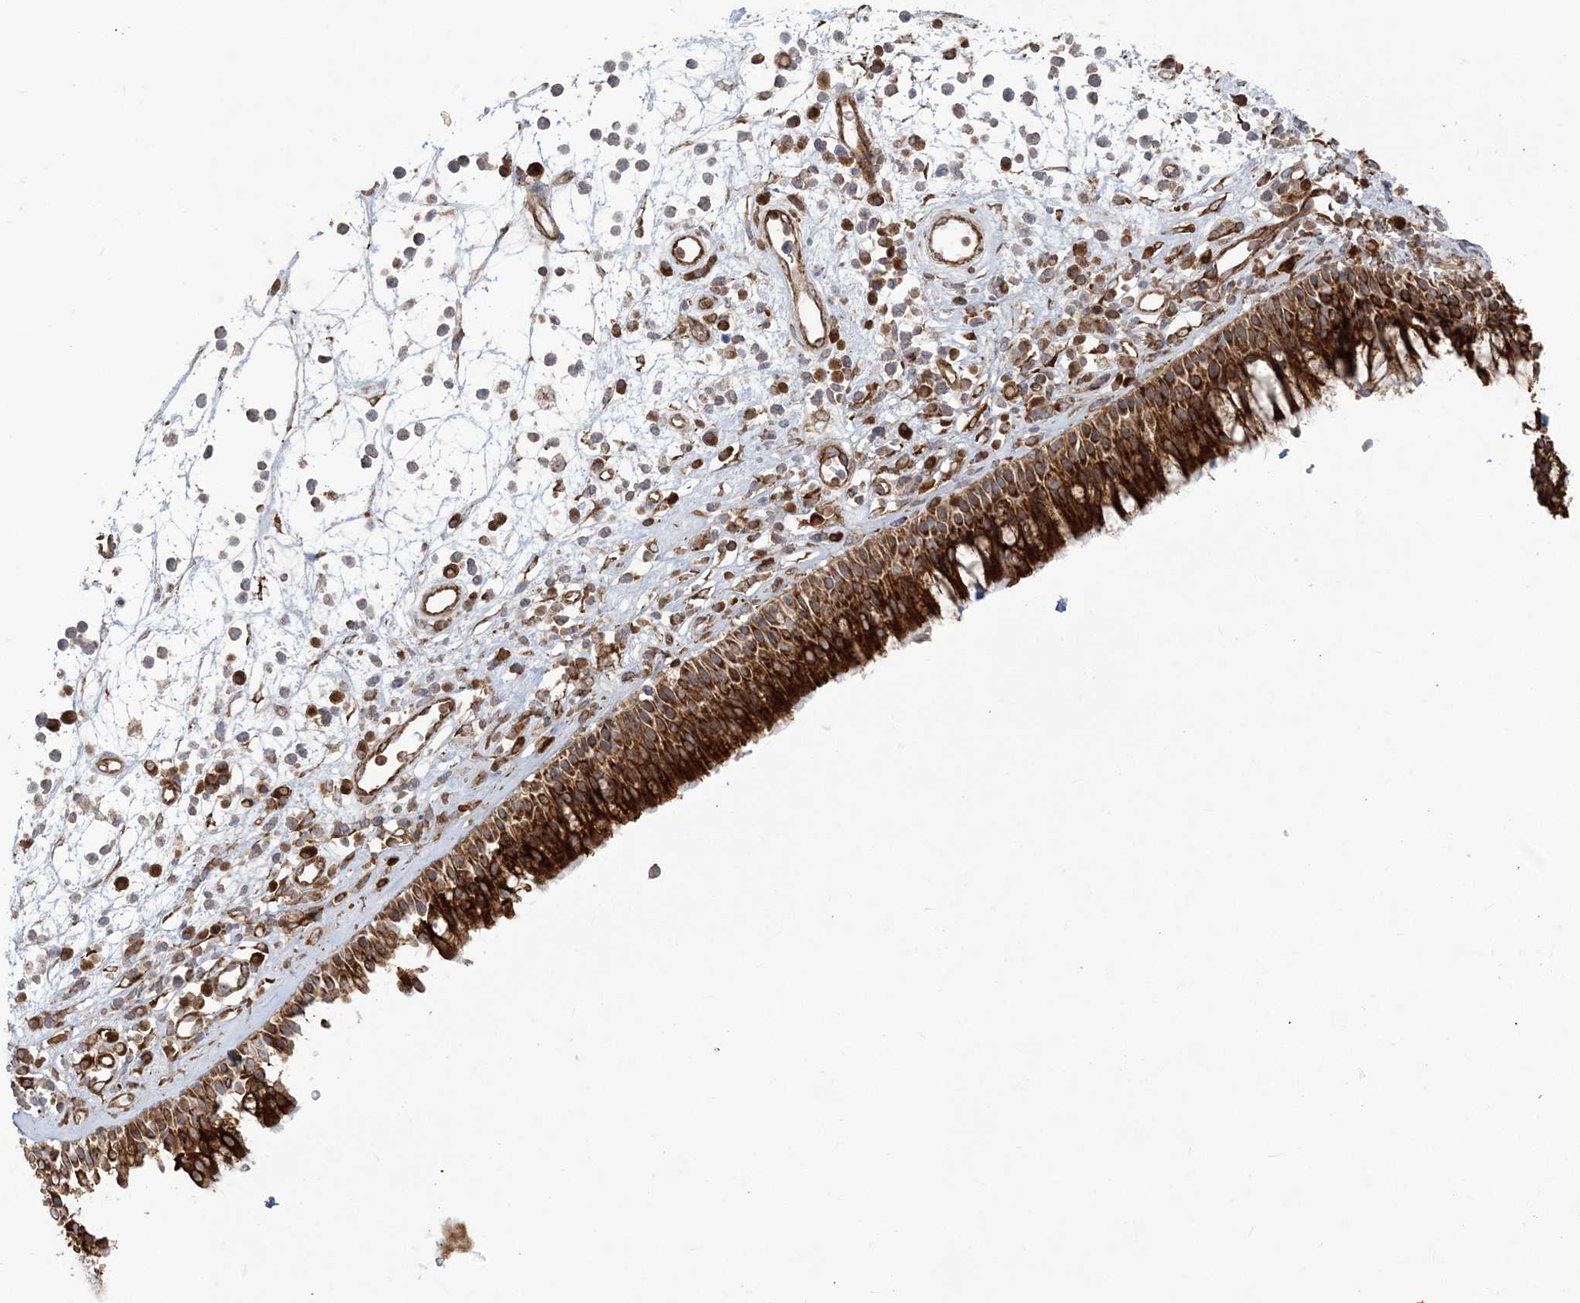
{"staining": {"intensity": "strong", "quantity": ">75%", "location": "cytoplasmic/membranous"}, "tissue": "nasopharynx", "cell_type": "Respiratory epithelial cells", "image_type": "normal", "snomed": [{"axis": "morphology", "description": "Normal tissue, NOS"}, {"axis": "morphology", "description": "Inflammation, NOS"}, {"axis": "morphology", "description": "Malignant melanoma, Metastatic site"}, {"axis": "topography", "description": "Nasopharynx"}], "caption": "Approximately >75% of respiratory epithelial cells in benign human nasopharynx exhibit strong cytoplasmic/membranous protein staining as visualized by brown immunohistochemical staining.", "gene": "DERL3", "patient": {"sex": "male", "age": 70}}